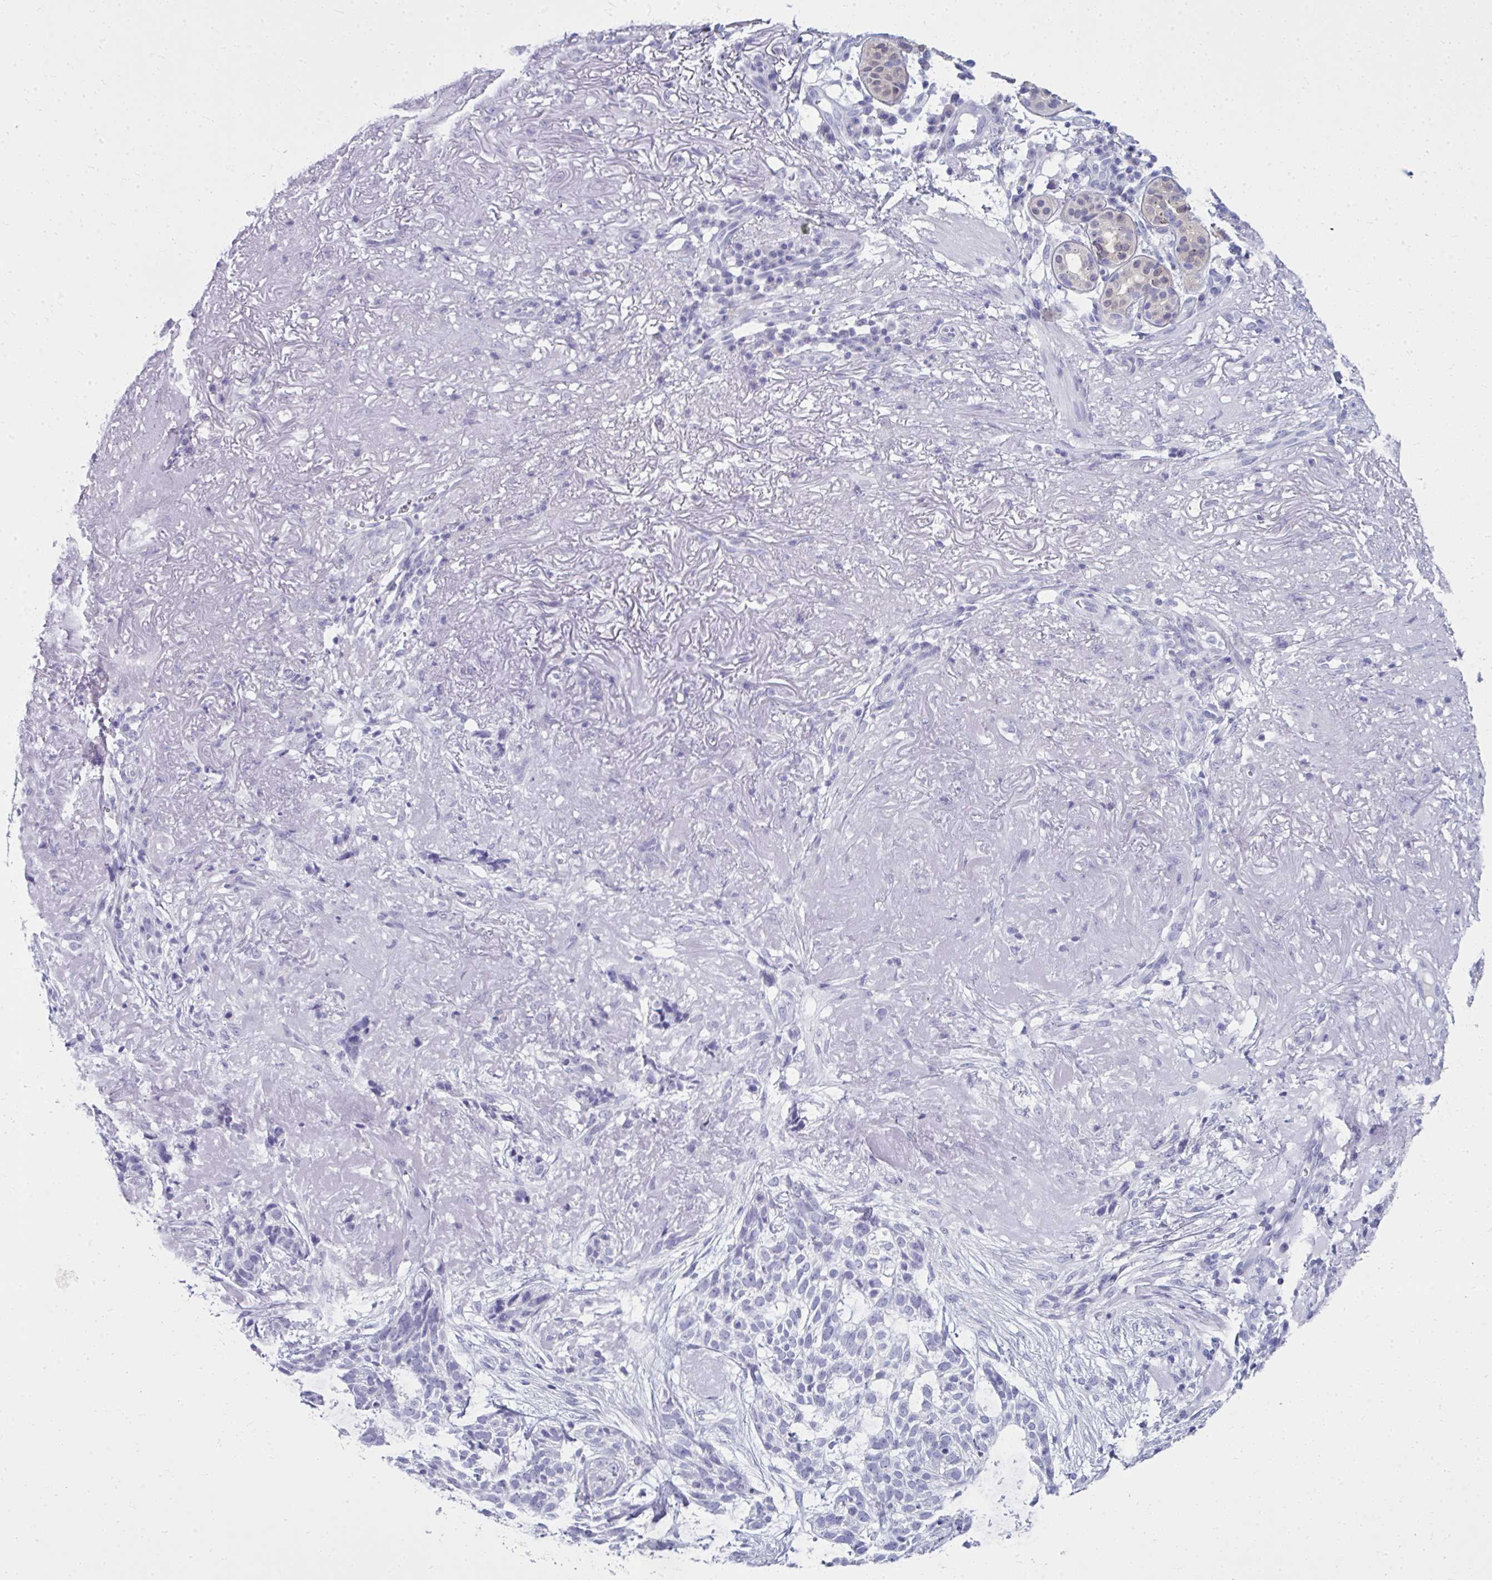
{"staining": {"intensity": "negative", "quantity": "none", "location": "none"}, "tissue": "skin cancer", "cell_type": "Tumor cells", "image_type": "cancer", "snomed": [{"axis": "morphology", "description": "Basal cell carcinoma"}, {"axis": "topography", "description": "Skin"}, {"axis": "topography", "description": "Skin of face"}], "caption": "The photomicrograph demonstrates no staining of tumor cells in basal cell carcinoma (skin).", "gene": "QDPR", "patient": {"sex": "female", "age": 80}}